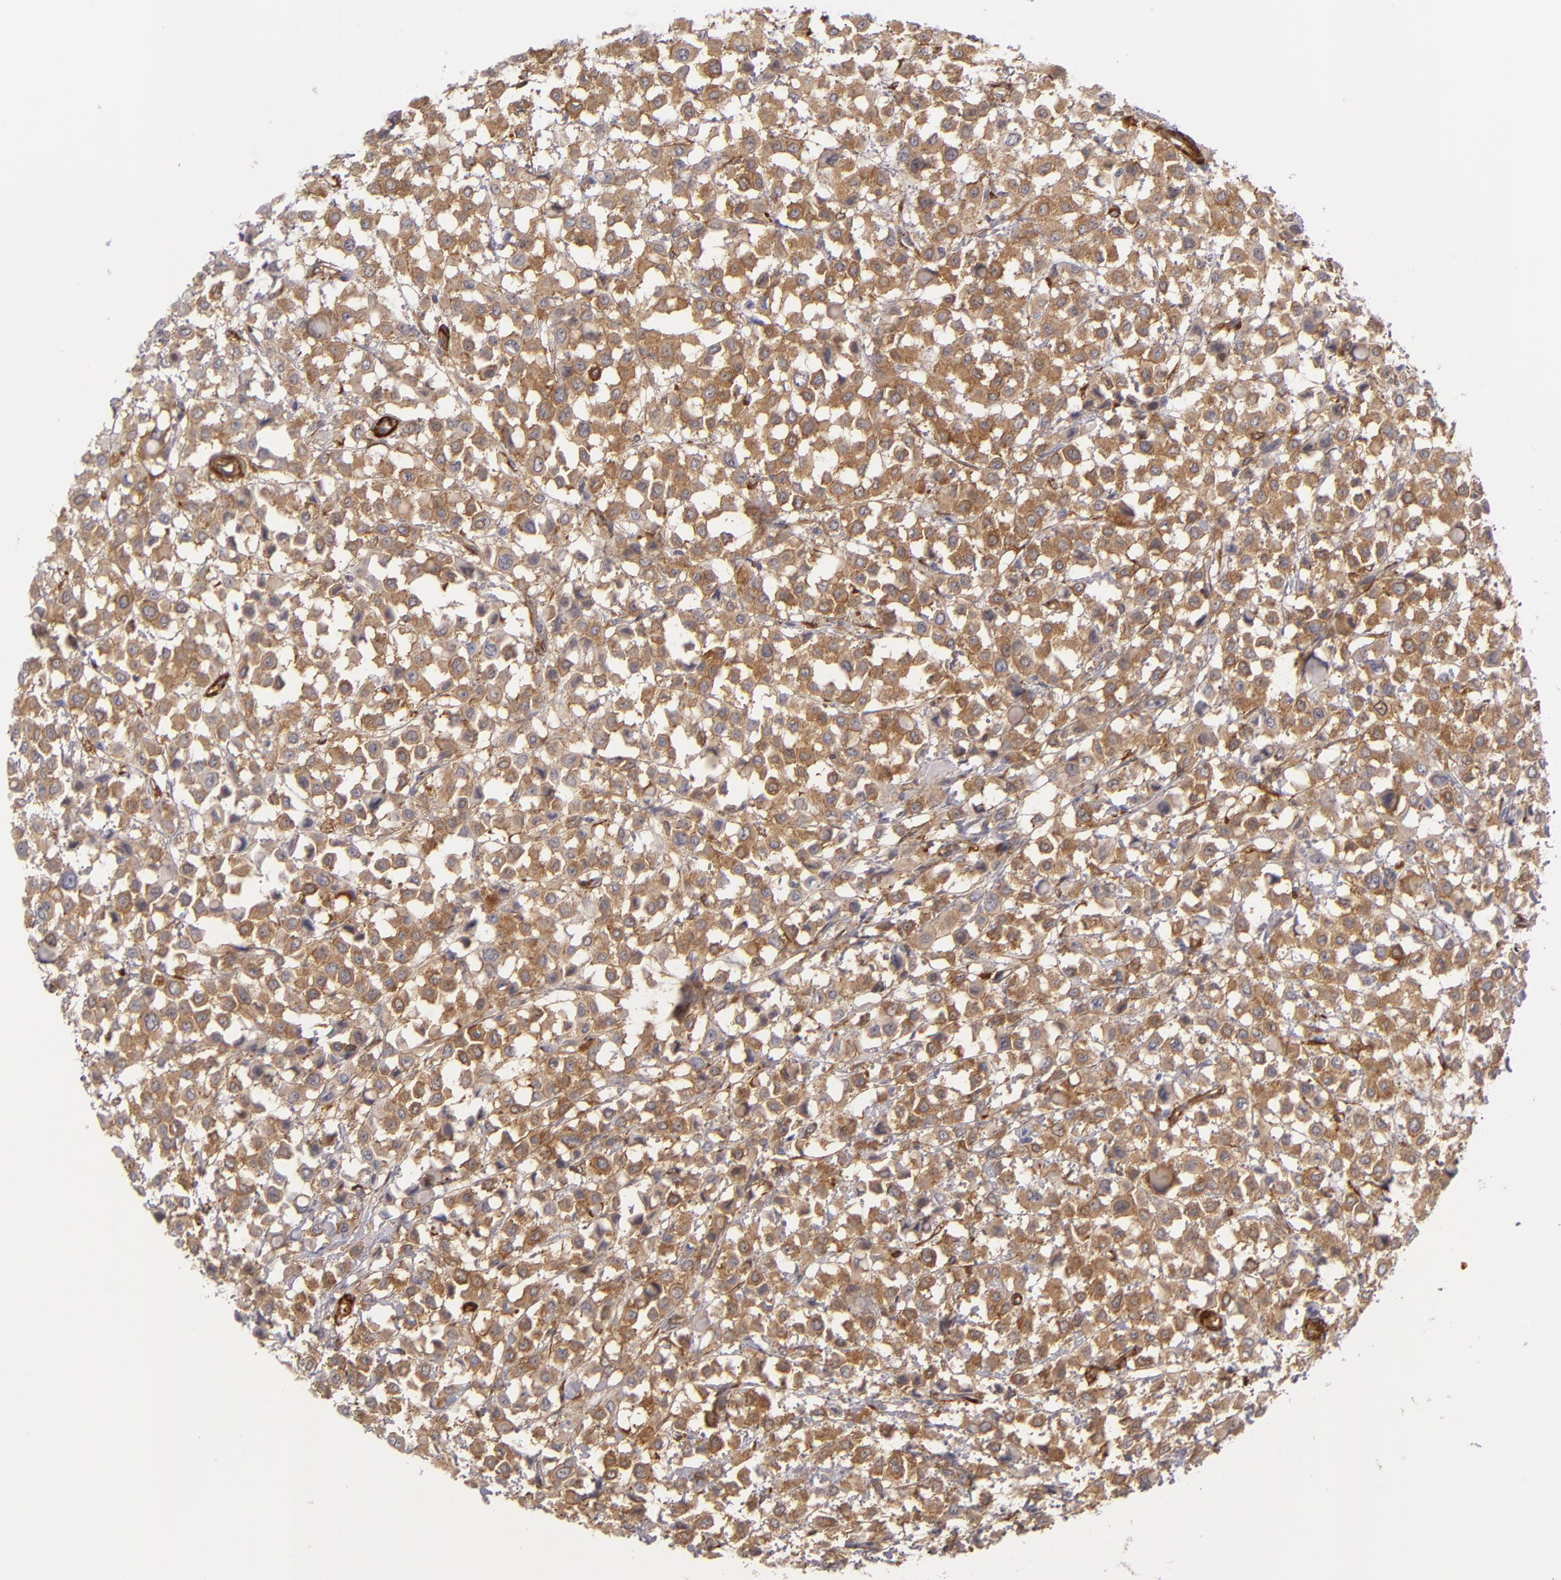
{"staining": {"intensity": "moderate", "quantity": ">75%", "location": "cytoplasmic/membranous"}, "tissue": "breast cancer", "cell_type": "Tumor cells", "image_type": "cancer", "snomed": [{"axis": "morphology", "description": "Lobular carcinoma"}, {"axis": "topography", "description": "Breast"}], "caption": "Breast cancer was stained to show a protein in brown. There is medium levels of moderate cytoplasmic/membranous staining in about >75% of tumor cells.", "gene": "VCL", "patient": {"sex": "female", "age": 85}}